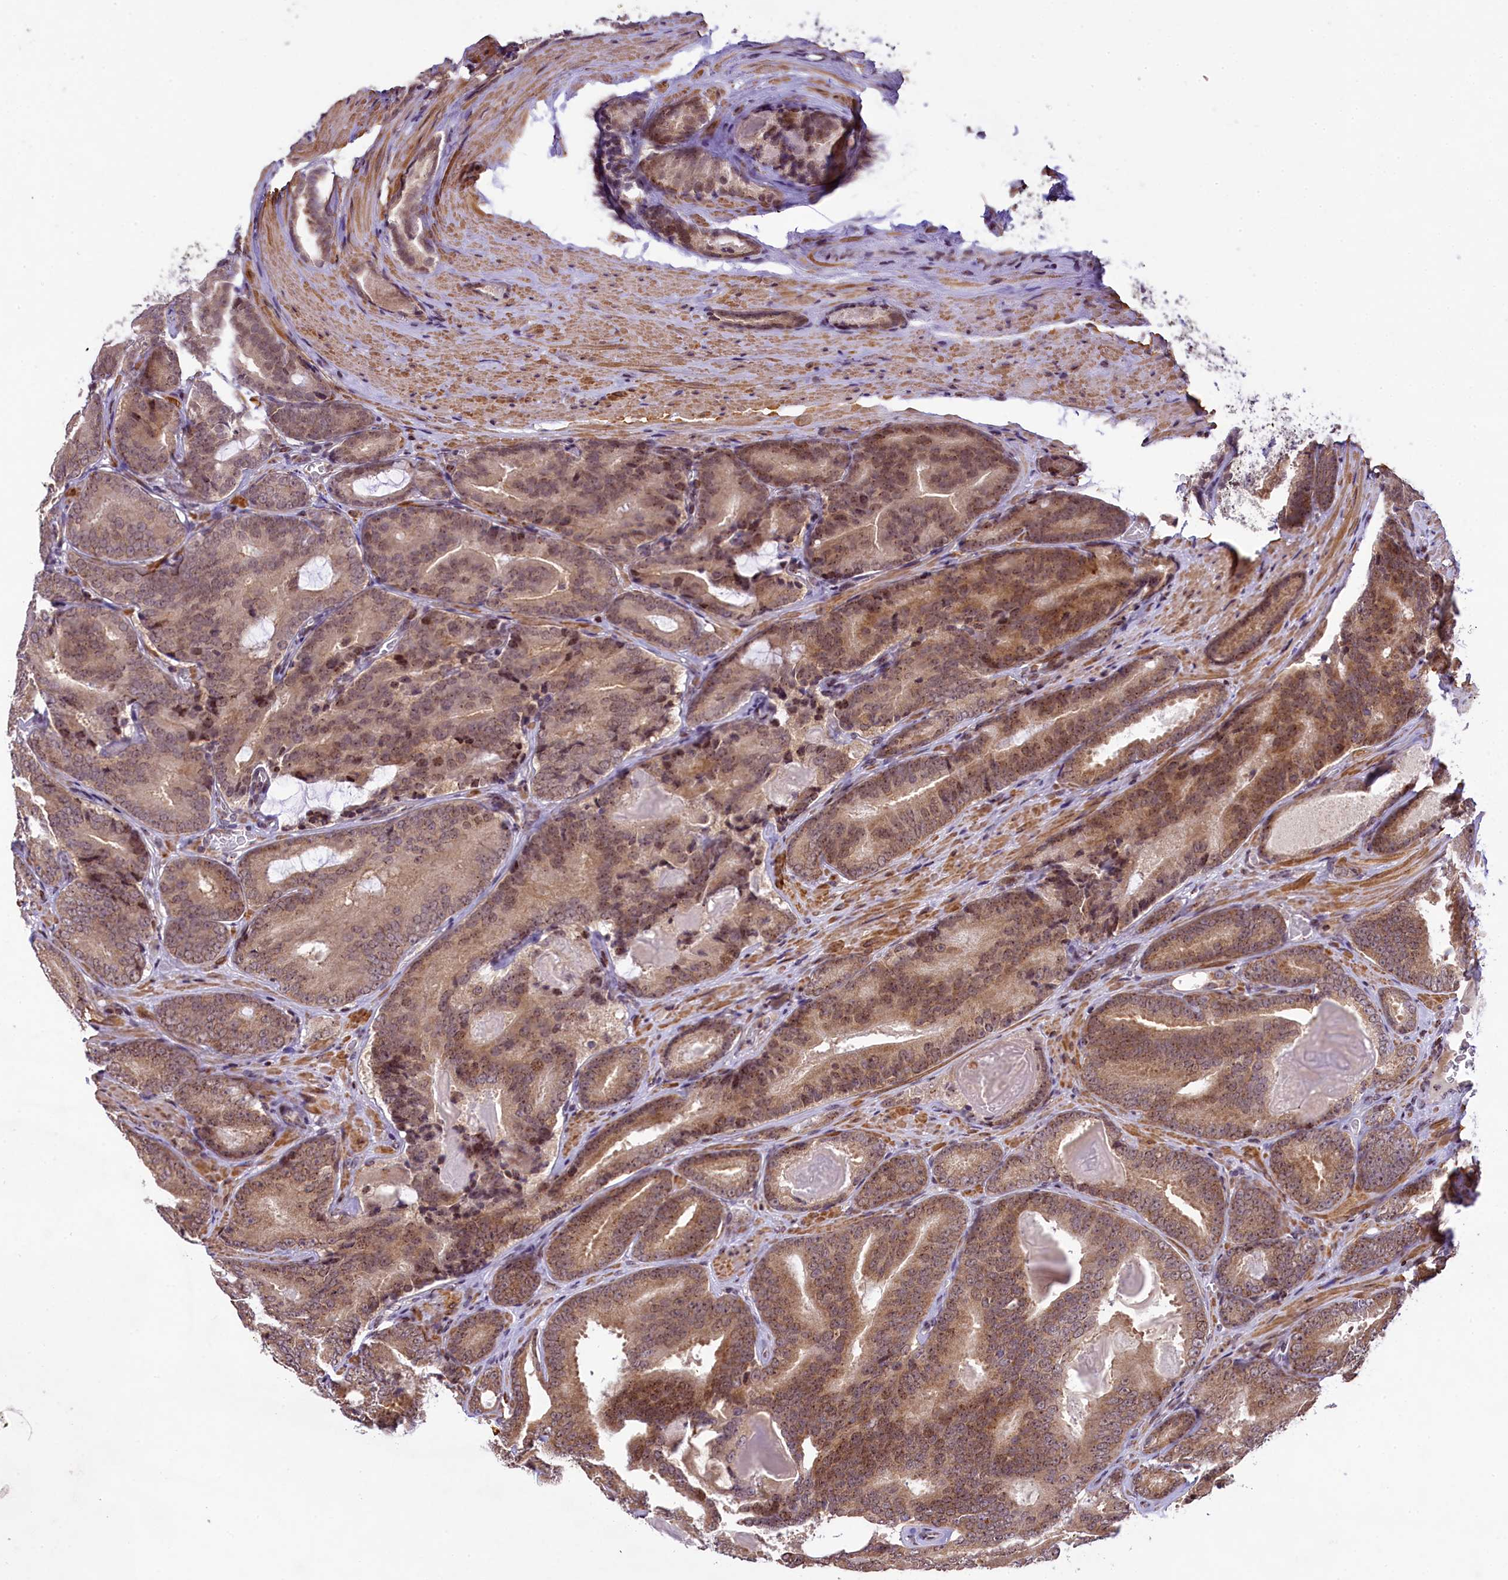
{"staining": {"intensity": "moderate", "quantity": ">75%", "location": "cytoplasmic/membranous"}, "tissue": "prostate cancer", "cell_type": "Tumor cells", "image_type": "cancer", "snomed": [{"axis": "morphology", "description": "Adenocarcinoma, High grade"}, {"axis": "topography", "description": "Prostate"}], "caption": "An immunohistochemistry (IHC) micrograph of neoplastic tissue is shown. Protein staining in brown shows moderate cytoplasmic/membranous positivity in prostate adenocarcinoma (high-grade) within tumor cells. (Brightfield microscopy of DAB IHC at high magnification).", "gene": "RBBP8", "patient": {"sex": "male", "age": 66}}